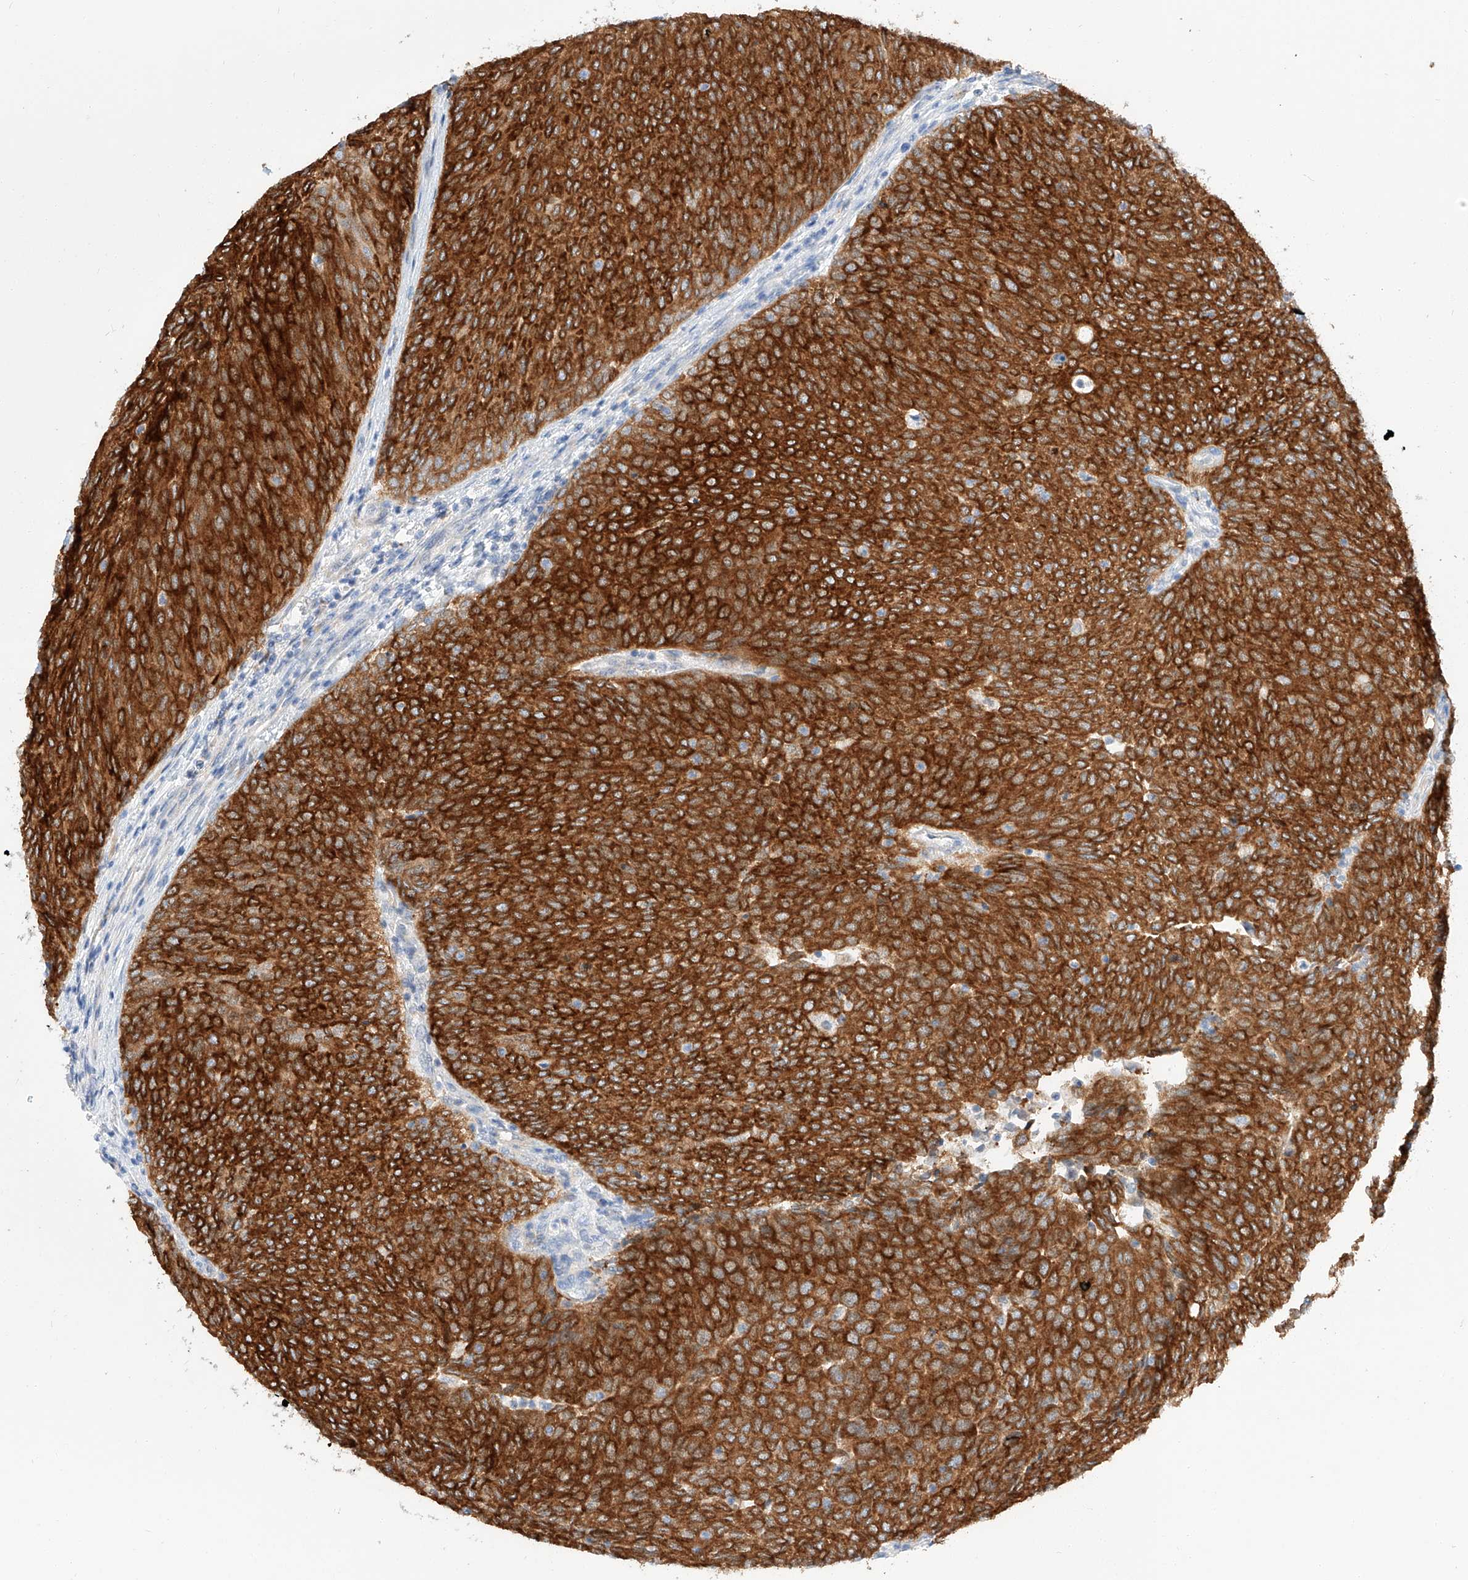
{"staining": {"intensity": "strong", "quantity": ">75%", "location": "cytoplasmic/membranous"}, "tissue": "urothelial cancer", "cell_type": "Tumor cells", "image_type": "cancer", "snomed": [{"axis": "morphology", "description": "Urothelial carcinoma, Low grade"}, {"axis": "topography", "description": "Urinary bladder"}], "caption": "Immunohistochemical staining of human urothelial cancer reveals strong cytoplasmic/membranous protein positivity in approximately >75% of tumor cells. Using DAB (brown) and hematoxylin (blue) stains, captured at high magnification using brightfield microscopy.", "gene": "MAP7", "patient": {"sex": "female", "age": 79}}